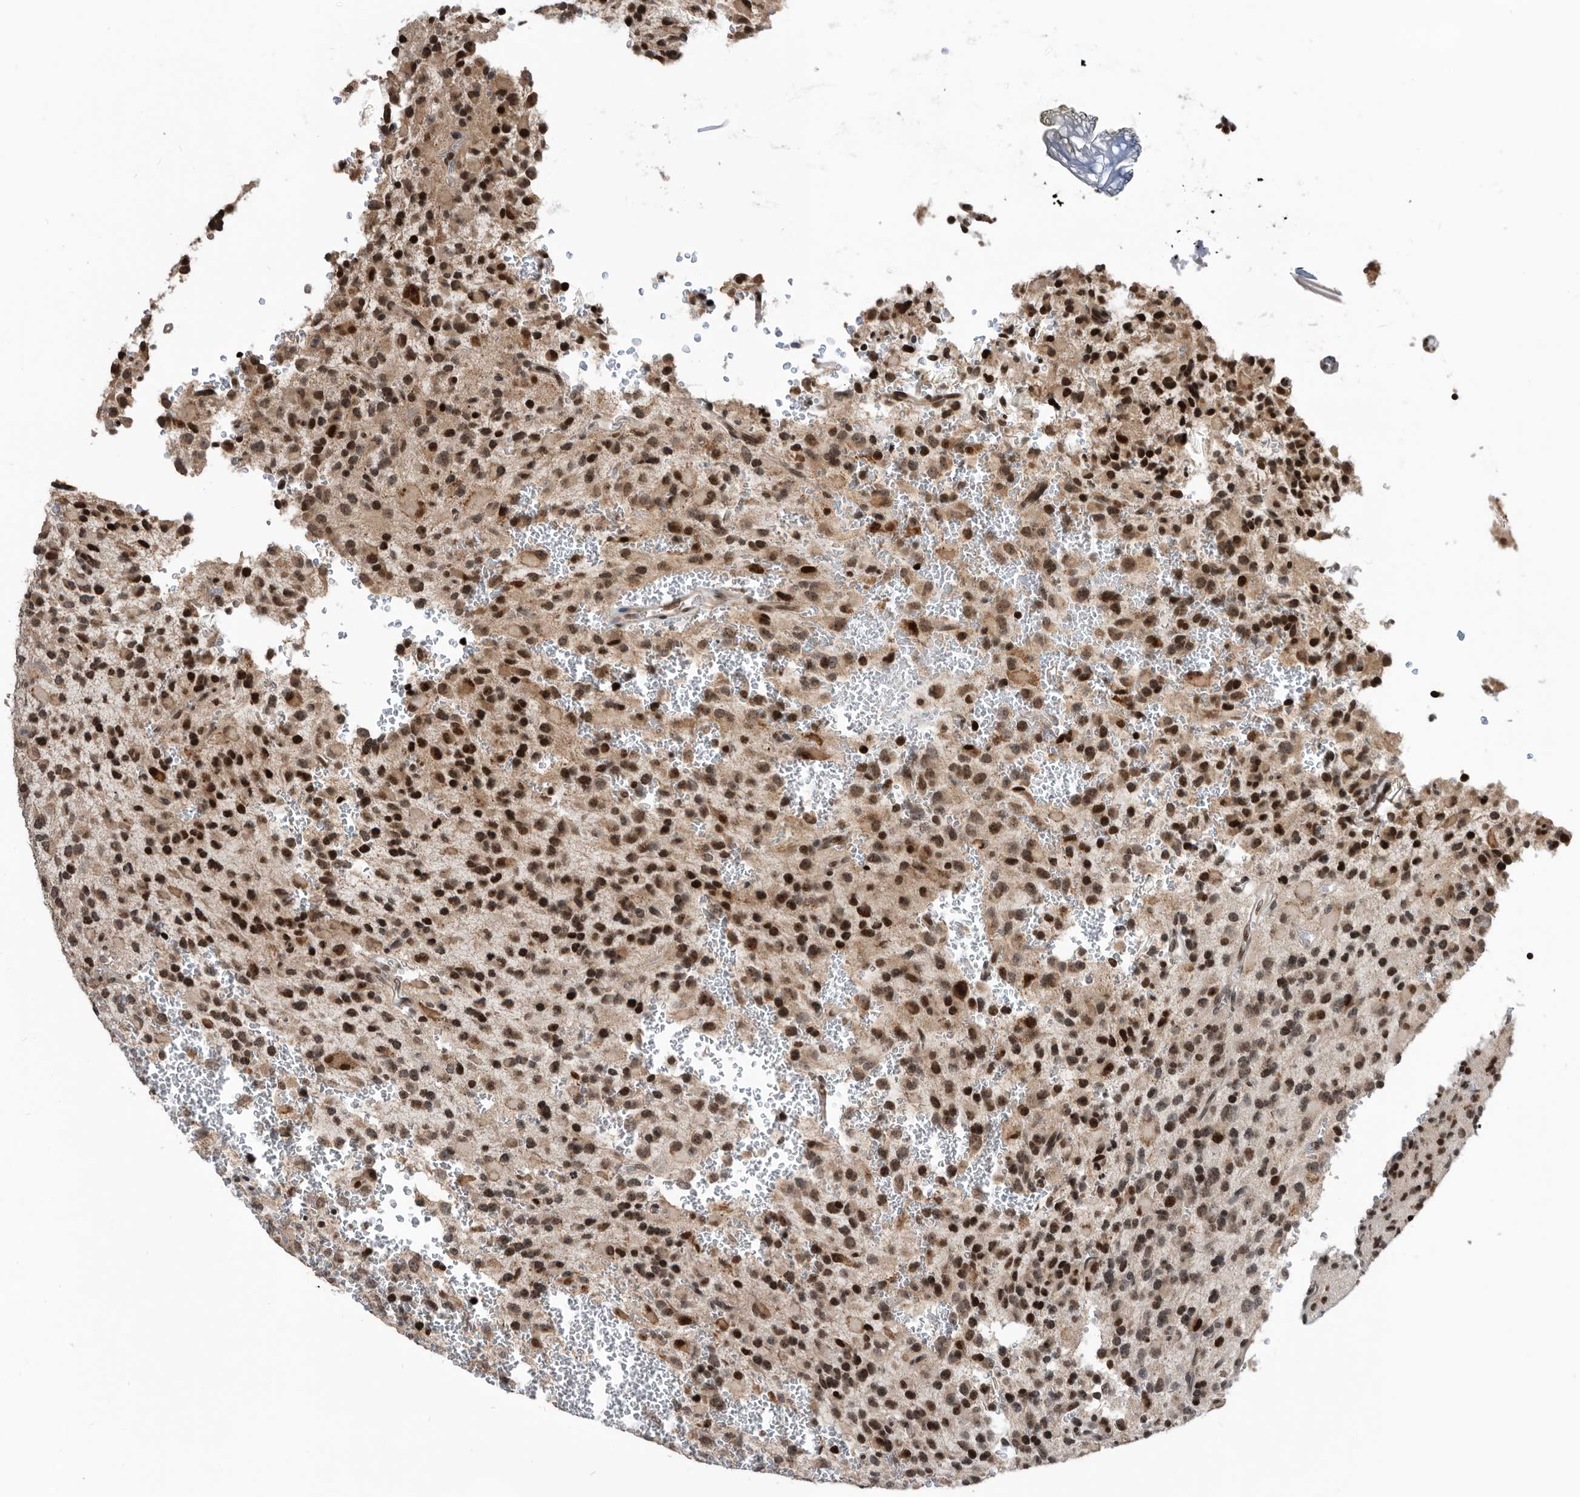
{"staining": {"intensity": "strong", "quantity": "25%-75%", "location": "cytoplasmic/membranous,nuclear"}, "tissue": "glioma", "cell_type": "Tumor cells", "image_type": "cancer", "snomed": [{"axis": "morphology", "description": "Glioma, malignant, High grade"}, {"axis": "topography", "description": "Brain"}], "caption": "A photomicrograph showing strong cytoplasmic/membranous and nuclear staining in approximately 25%-75% of tumor cells in malignant high-grade glioma, as visualized by brown immunohistochemical staining.", "gene": "SNRNP48", "patient": {"sex": "male", "age": 34}}